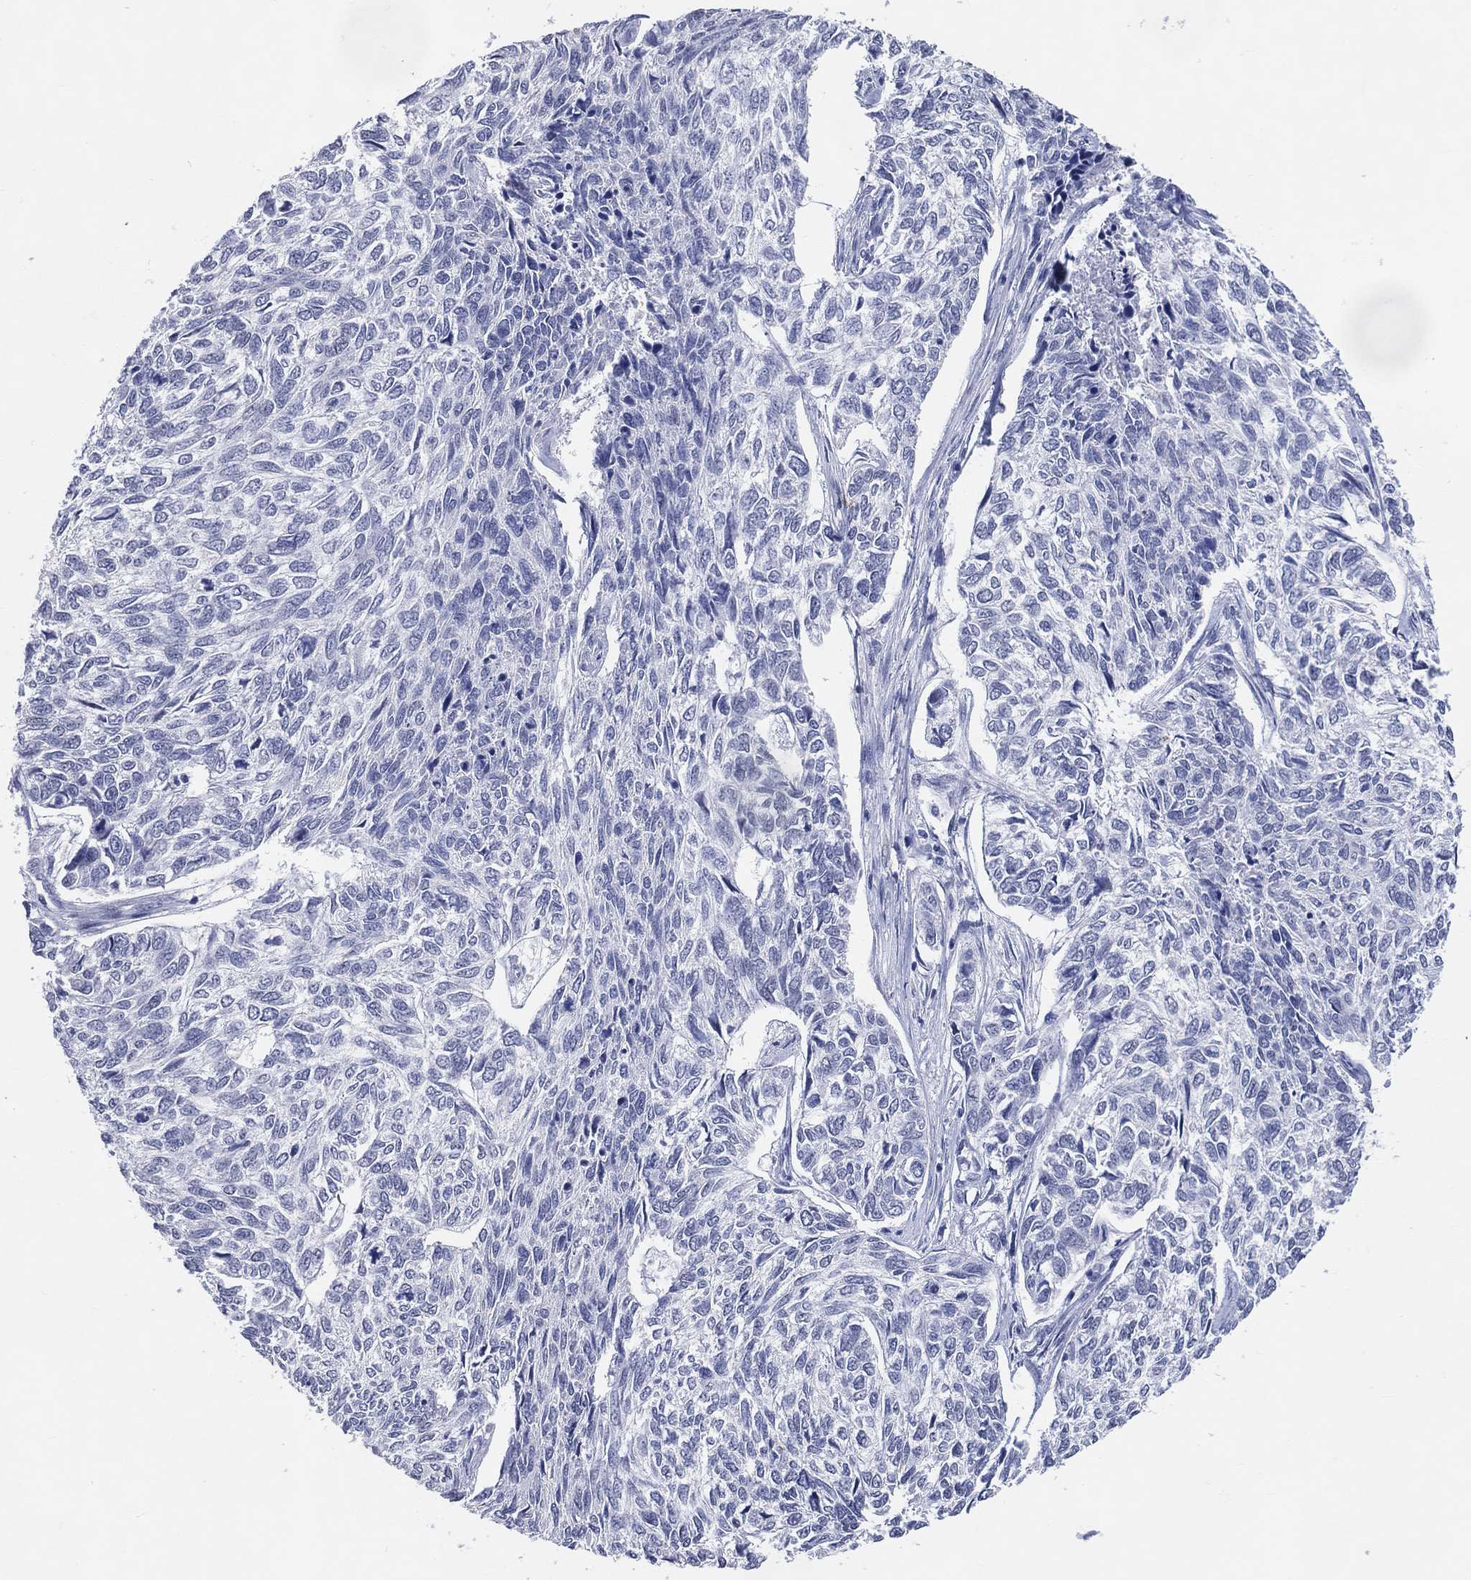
{"staining": {"intensity": "negative", "quantity": "none", "location": "none"}, "tissue": "skin cancer", "cell_type": "Tumor cells", "image_type": "cancer", "snomed": [{"axis": "morphology", "description": "Basal cell carcinoma"}, {"axis": "topography", "description": "Skin"}], "caption": "Tumor cells are negative for protein expression in human skin cancer (basal cell carcinoma).", "gene": "CFAP58", "patient": {"sex": "female", "age": 65}}